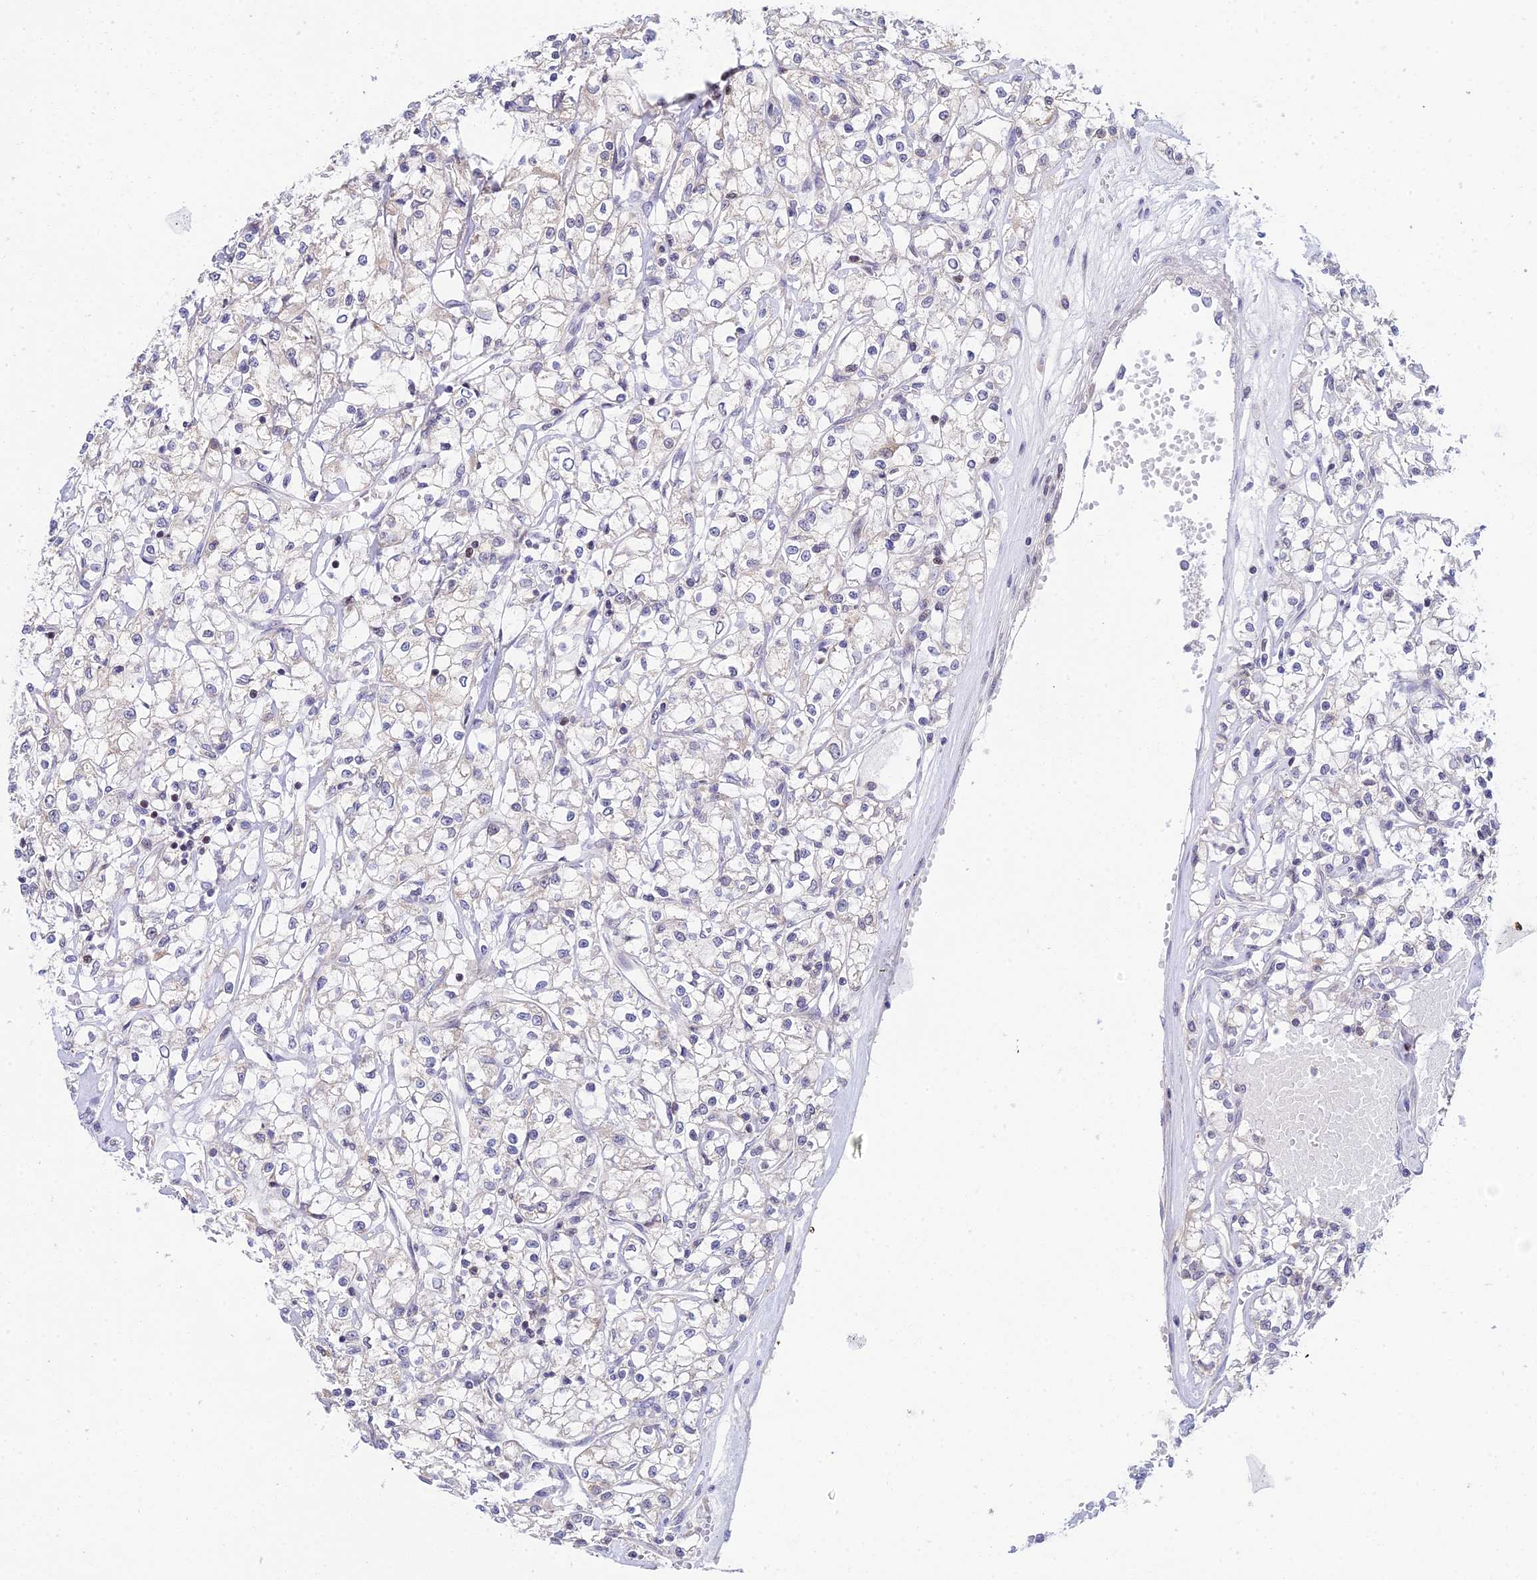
{"staining": {"intensity": "negative", "quantity": "none", "location": "none"}, "tissue": "renal cancer", "cell_type": "Tumor cells", "image_type": "cancer", "snomed": [{"axis": "morphology", "description": "Adenocarcinoma, NOS"}, {"axis": "topography", "description": "Kidney"}], "caption": "This is an immunohistochemistry (IHC) micrograph of renal cancer (adenocarcinoma). There is no positivity in tumor cells.", "gene": "ELOA2", "patient": {"sex": "female", "age": 59}}